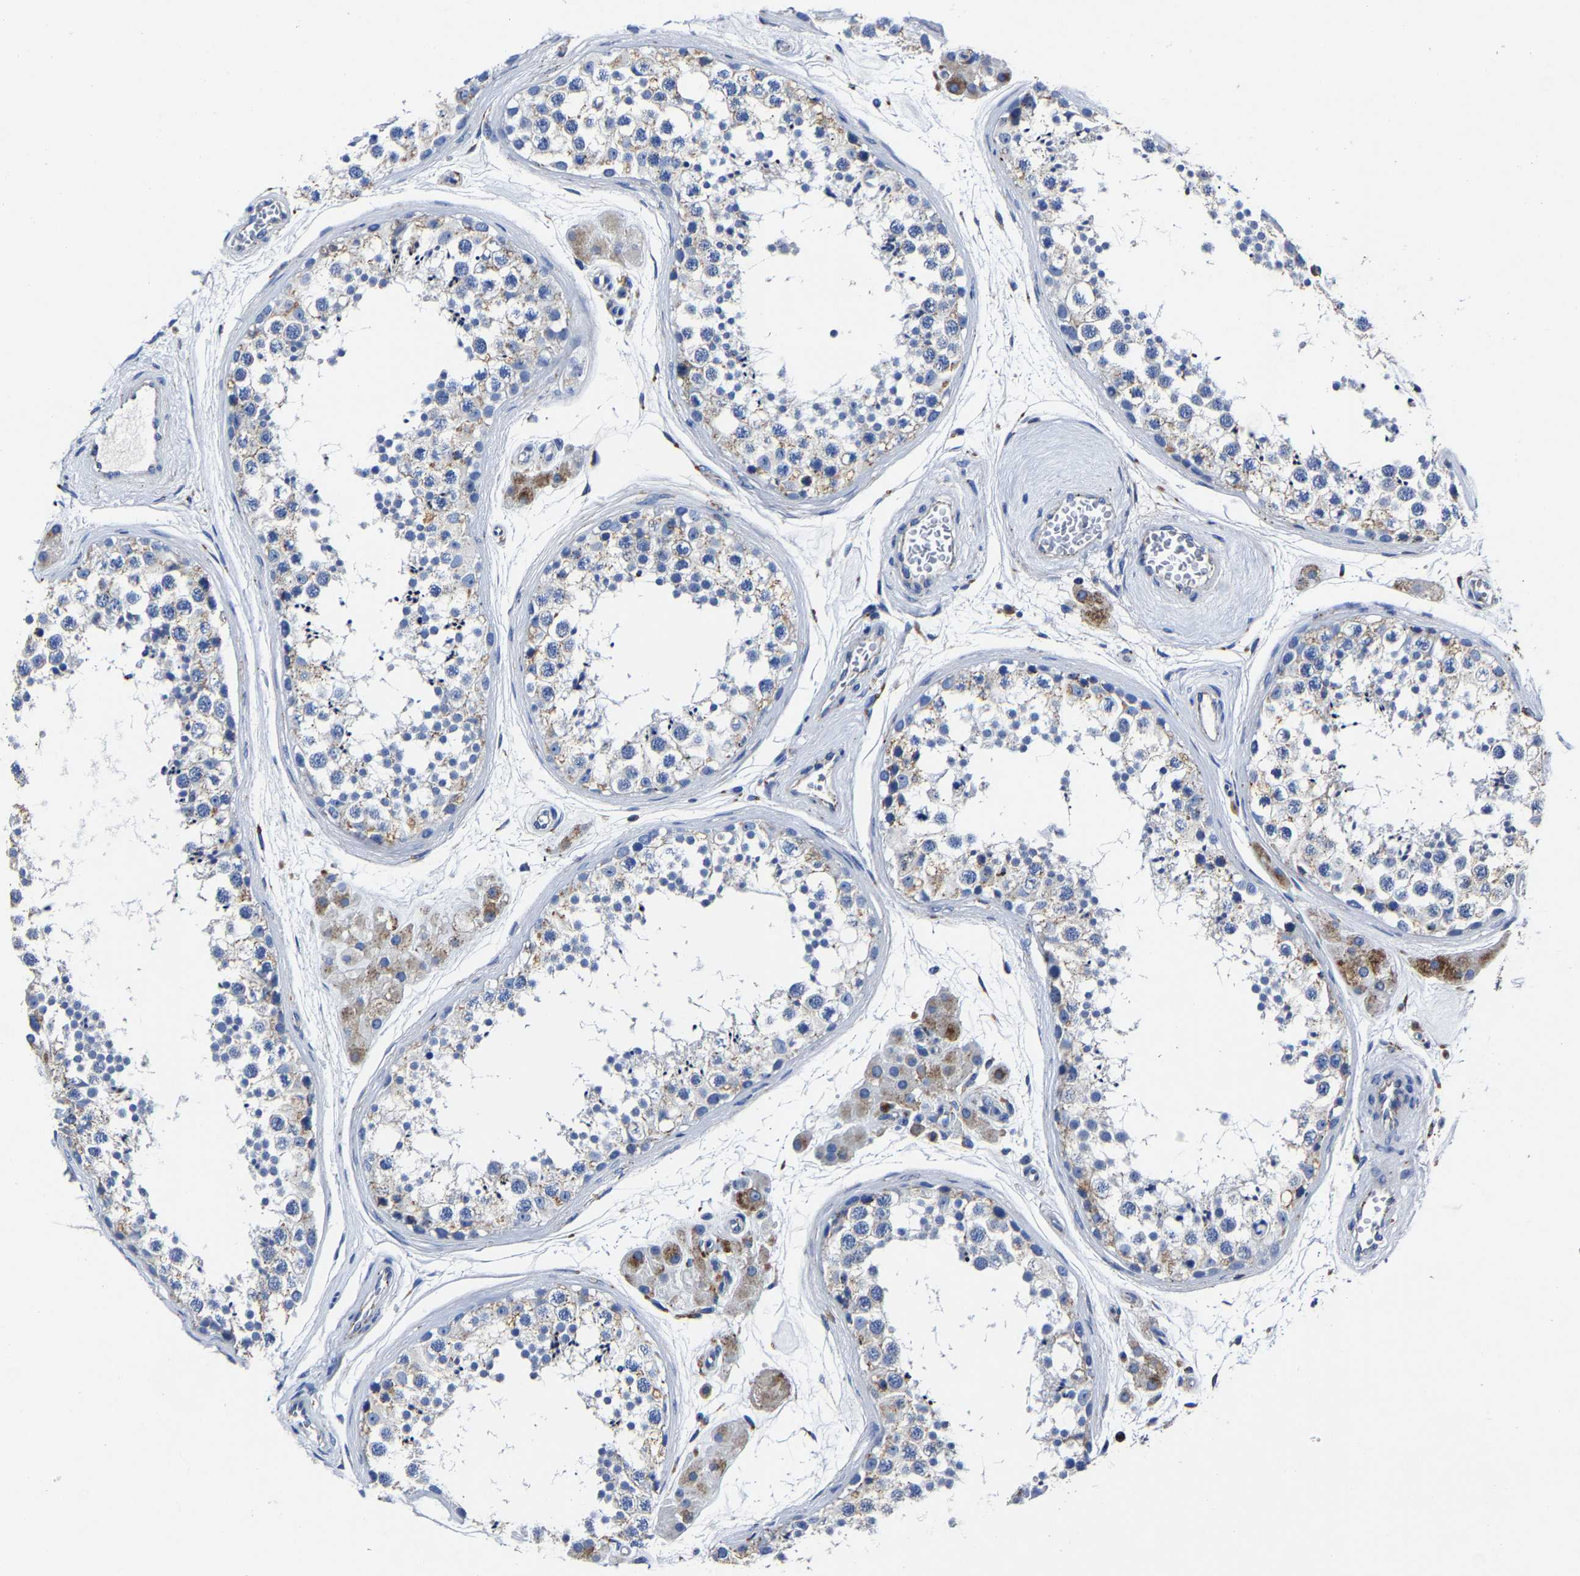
{"staining": {"intensity": "weak", "quantity": "25%-75%", "location": "cytoplasmic/membranous"}, "tissue": "testis", "cell_type": "Cells in seminiferous ducts", "image_type": "normal", "snomed": [{"axis": "morphology", "description": "Normal tissue, NOS"}, {"axis": "topography", "description": "Testis"}], "caption": "Cells in seminiferous ducts reveal low levels of weak cytoplasmic/membranous staining in about 25%-75% of cells in unremarkable human testis.", "gene": "LAMTOR4", "patient": {"sex": "male", "age": 56}}